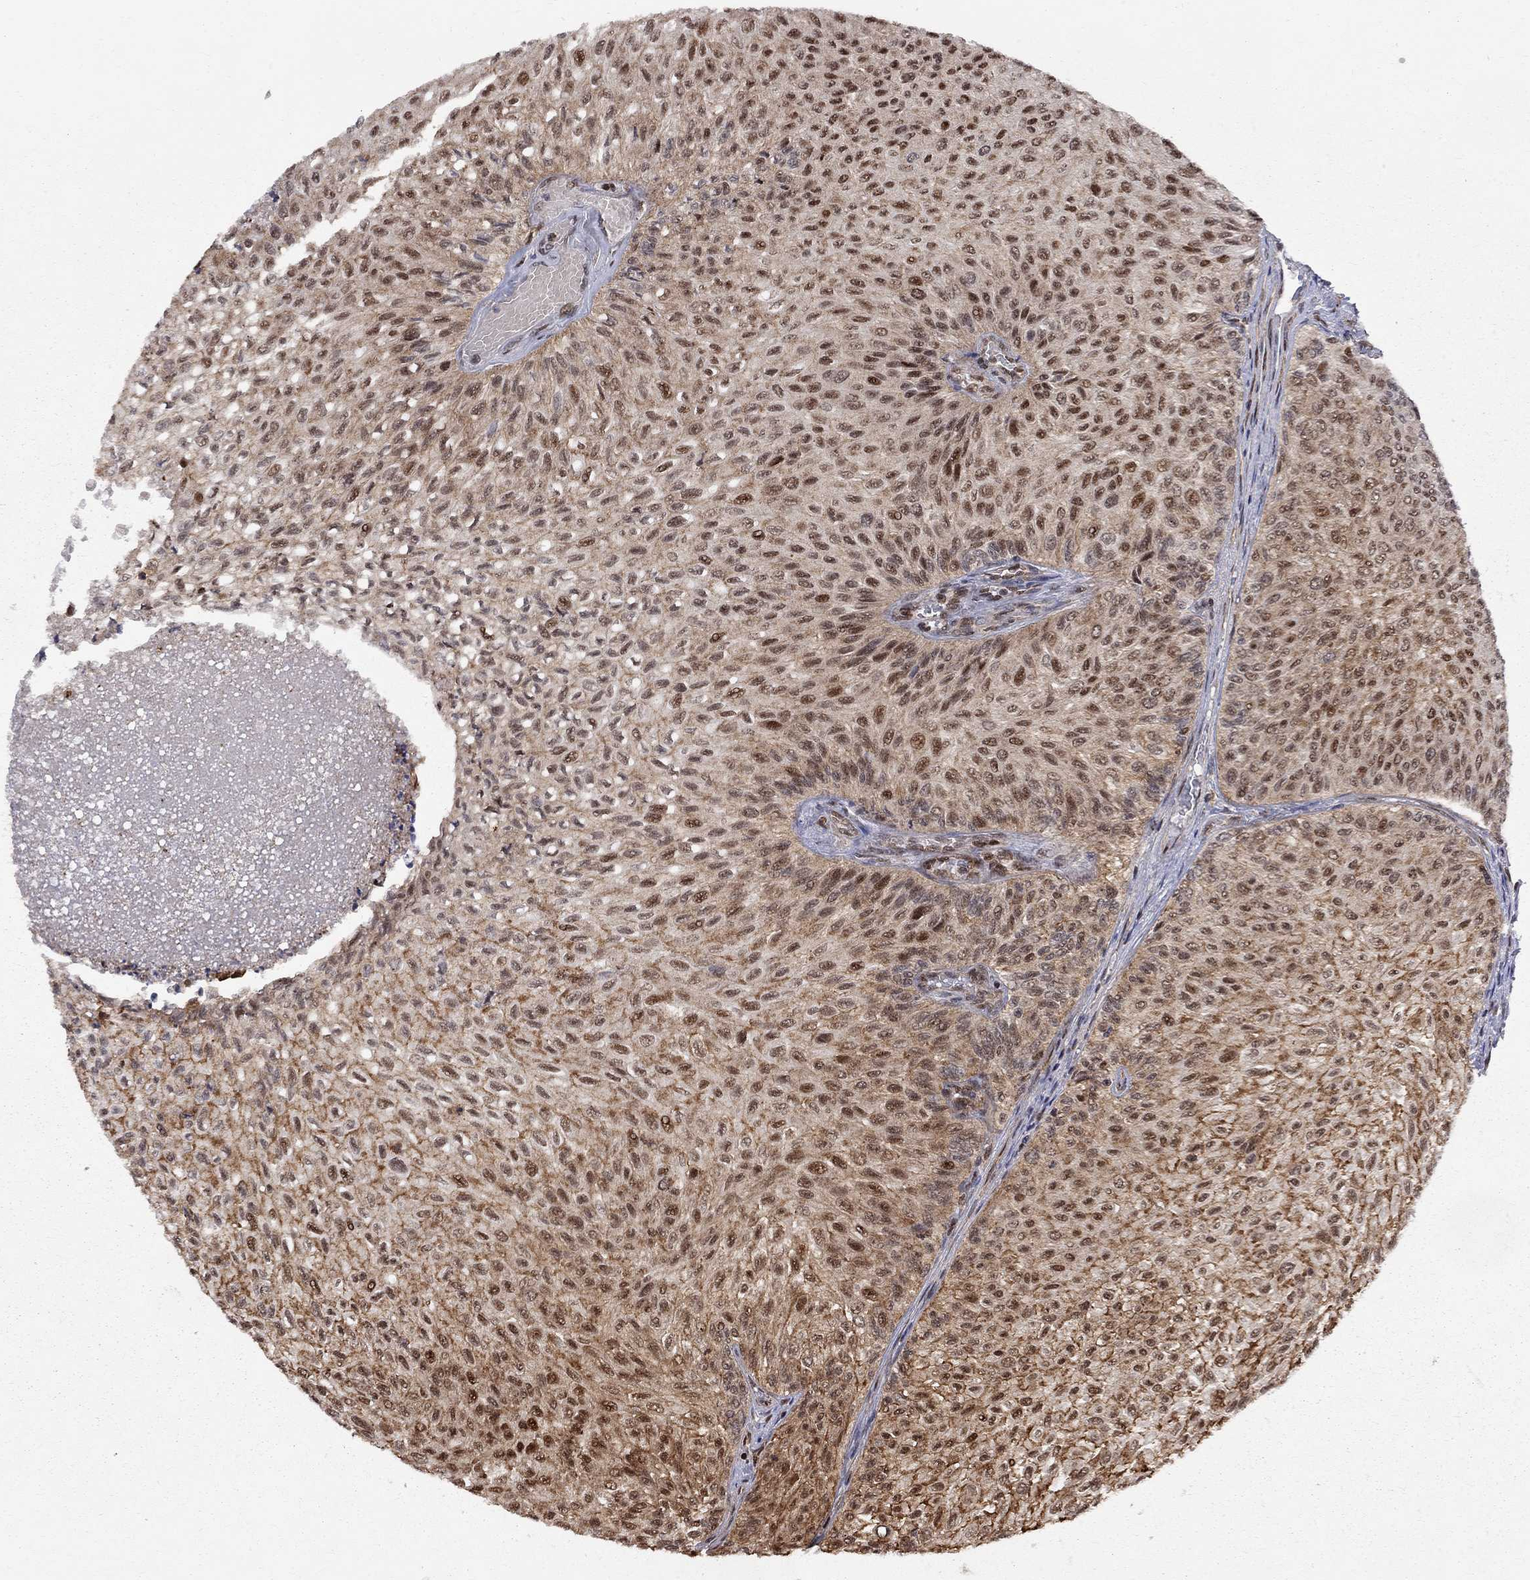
{"staining": {"intensity": "strong", "quantity": "25%-75%", "location": "cytoplasmic/membranous,nuclear"}, "tissue": "urothelial cancer", "cell_type": "Tumor cells", "image_type": "cancer", "snomed": [{"axis": "morphology", "description": "Urothelial carcinoma, Low grade"}, {"axis": "topography", "description": "Urinary bladder"}], "caption": "Urothelial carcinoma (low-grade) stained with a protein marker displays strong staining in tumor cells.", "gene": "ELOB", "patient": {"sex": "male", "age": 78}}